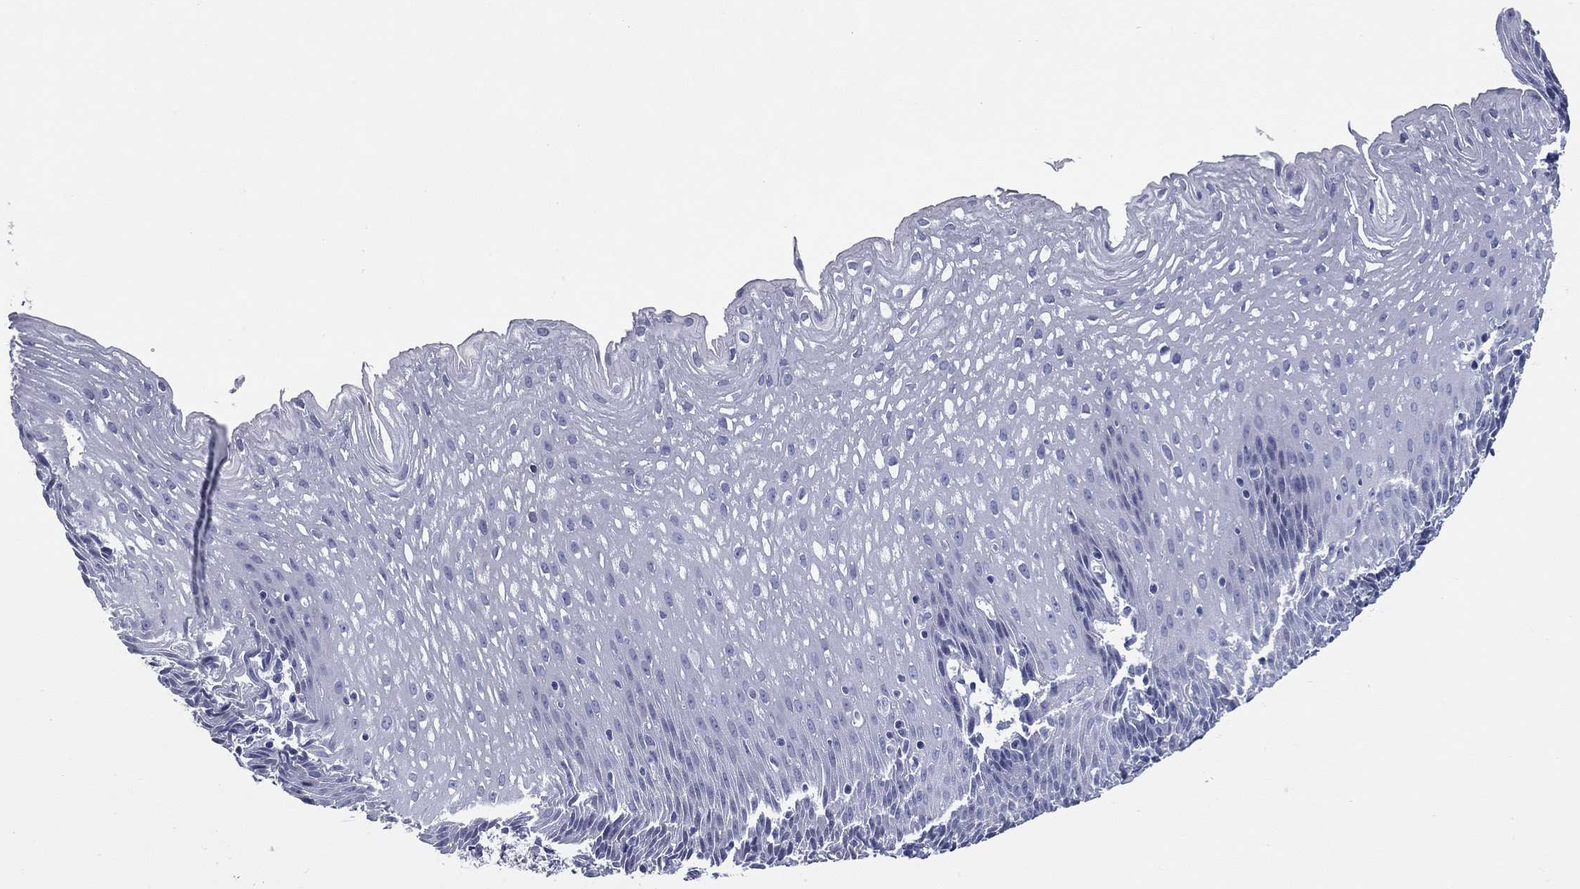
{"staining": {"intensity": "negative", "quantity": "none", "location": "none"}, "tissue": "esophagus", "cell_type": "Squamous epithelial cells", "image_type": "normal", "snomed": [{"axis": "morphology", "description": "Normal tissue, NOS"}, {"axis": "topography", "description": "Esophagus"}], "caption": "This is a image of IHC staining of unremarkable esophagus, which shows no staining in squamous epithelial cells.", "gene": "TAC1", "patient": {"sex": "female", "age": 64}}